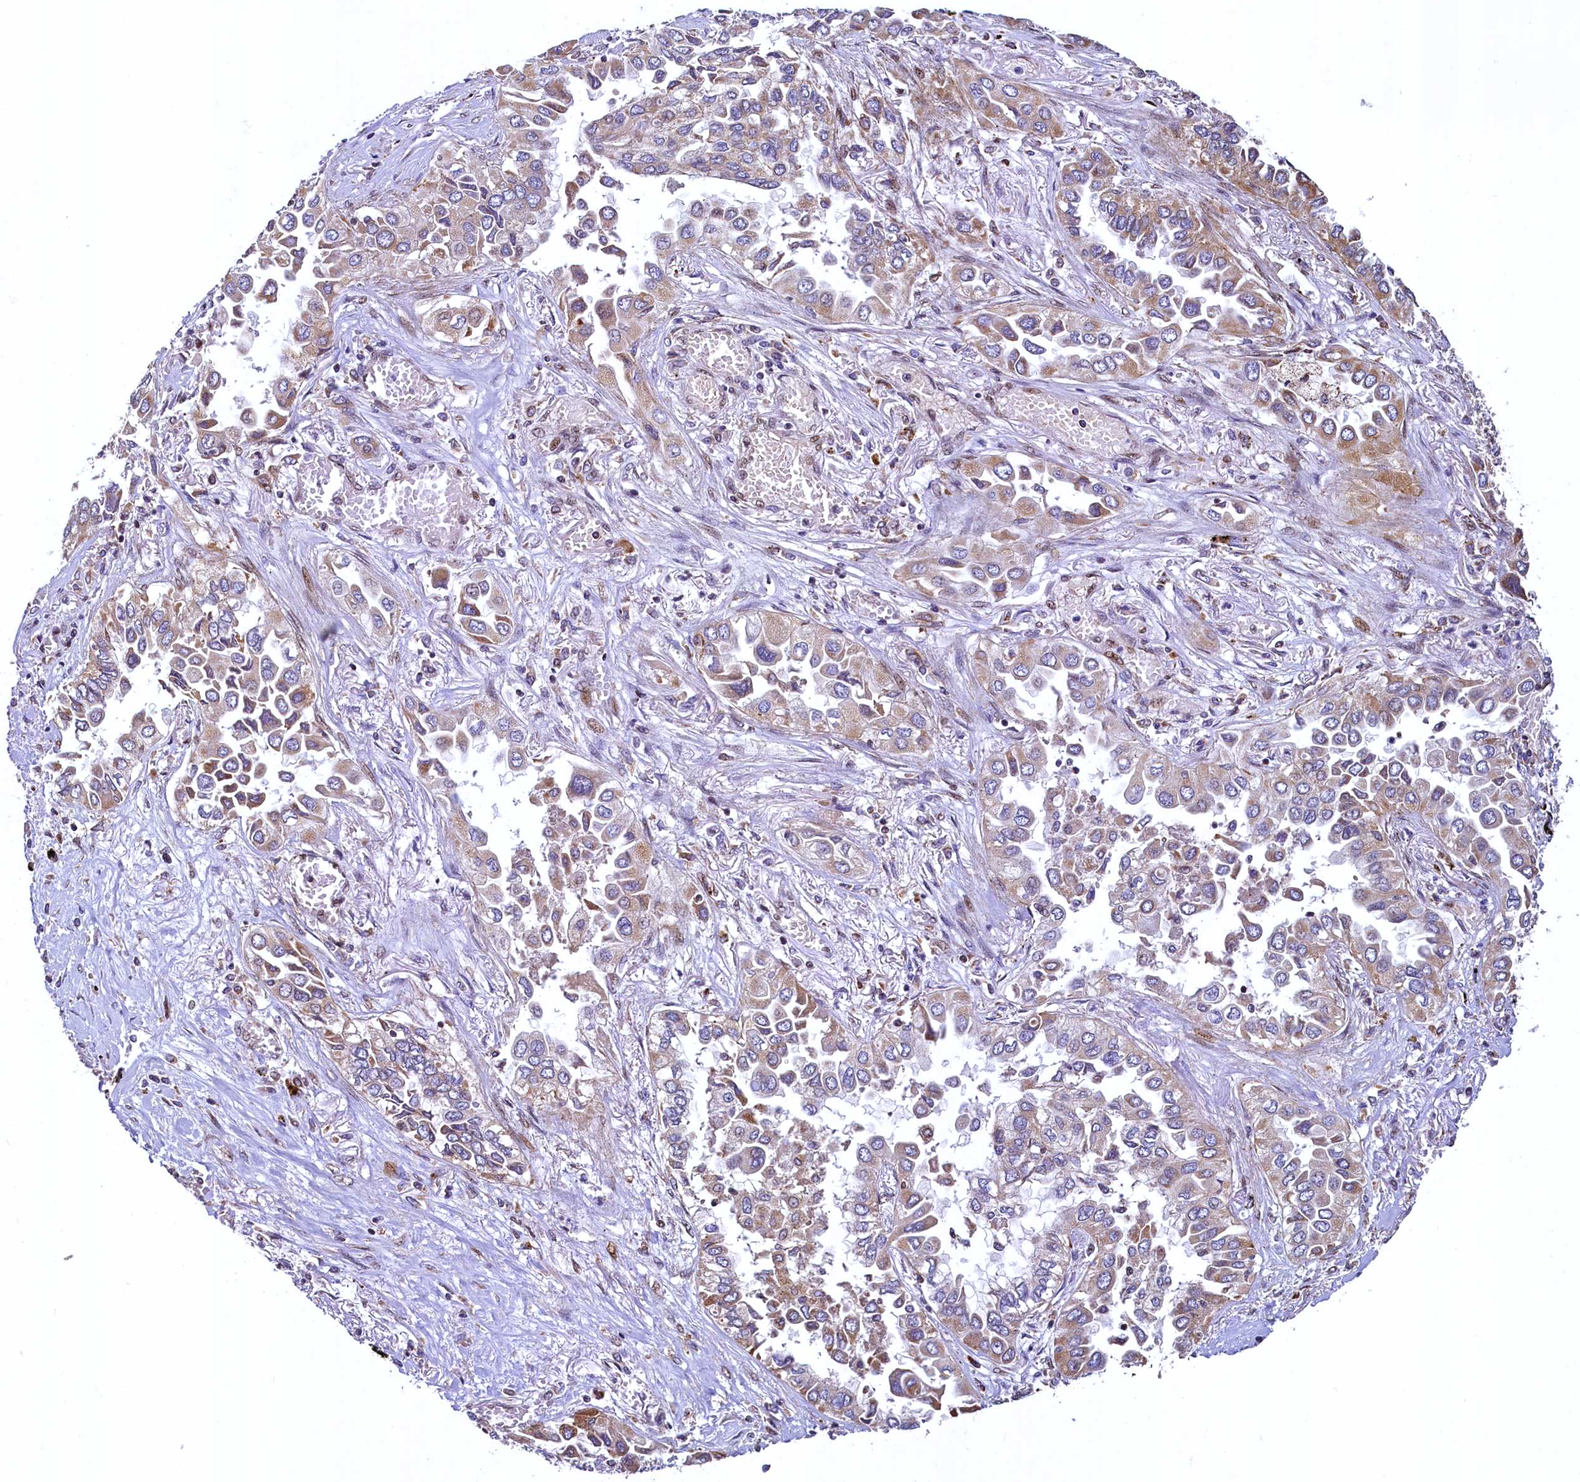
{"staining": {"intensity": "weak", "quantity": "25%-75%", "location": "cytoplasmic/membranous"}, "tissue": "lung cancer", "cell_type": "Tumor cells", "image_type": "cancer", "snomed": [{"axis": "morphology", "description": "Adenocarcinoma, NOS"}, {"axis": "topography", "description": "Lung"}], "caption": "Adenocarcinoma (lung) stained for a protein demonstrates weak cytoplasmic/membranous positivity in tumor cells.", "gene": "ZNF577", "patient": {"sex": "female", "age": 76}}